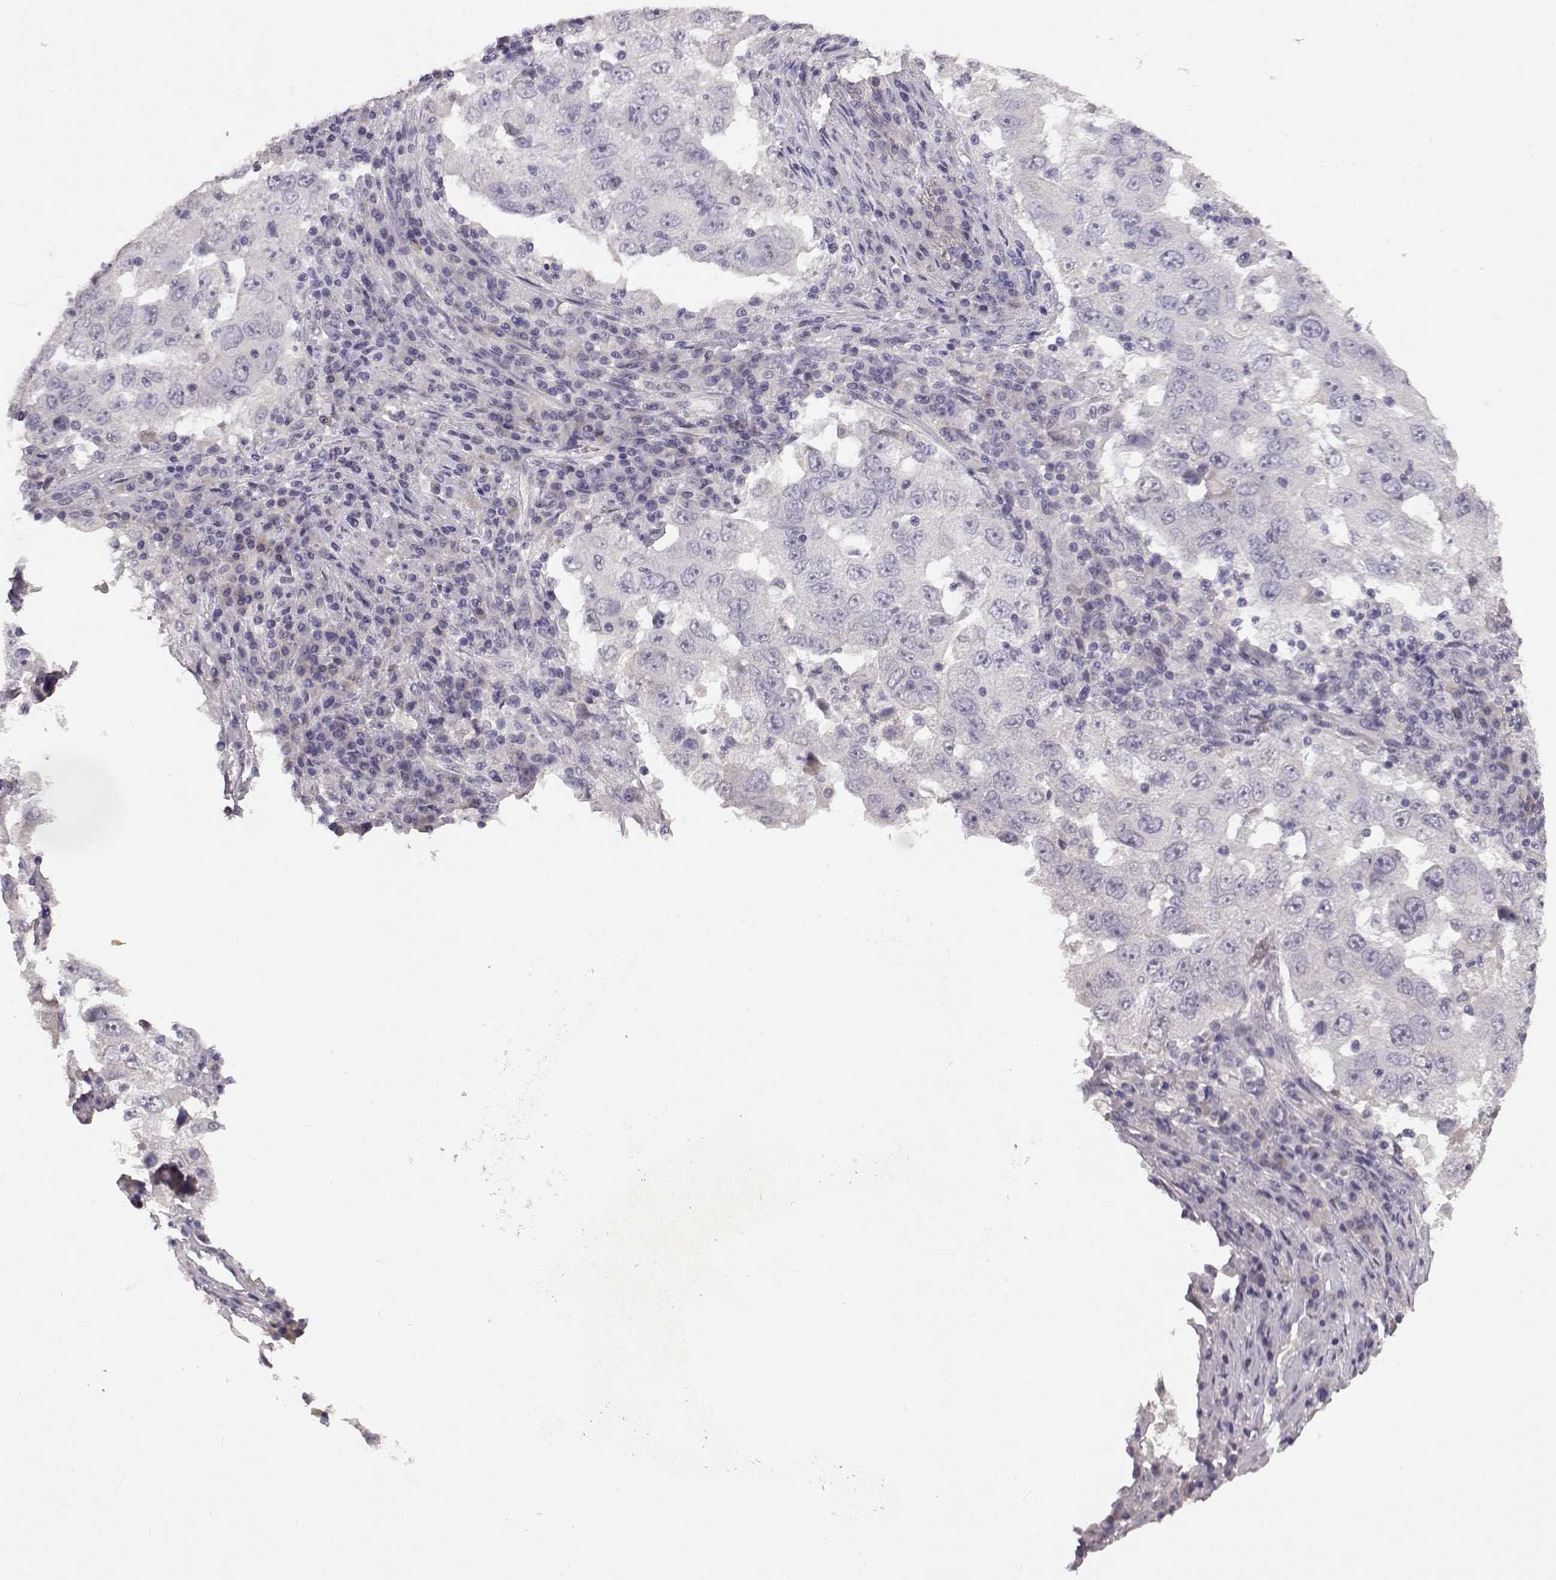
{"staining": {"intensity": "negative", "quantity": "none", "location": "none"}, "tissue": "lung cancer", "cell_type": "Tumor cells", "image_type": "cancer", "snomed": [{"axis": "morphology", "description": "Adenocarcinoma, NOS"}, {"axis": "topography", "description": "Lung"}], "caption": "The image reveals no staining of tumor cells in adenocarcinoma (lung). (DAB (3,3'-diaminobenzidine) IHC, high magnification).", "gene": "SPAG17", "patient": {"sex": "male", "age": 73}}